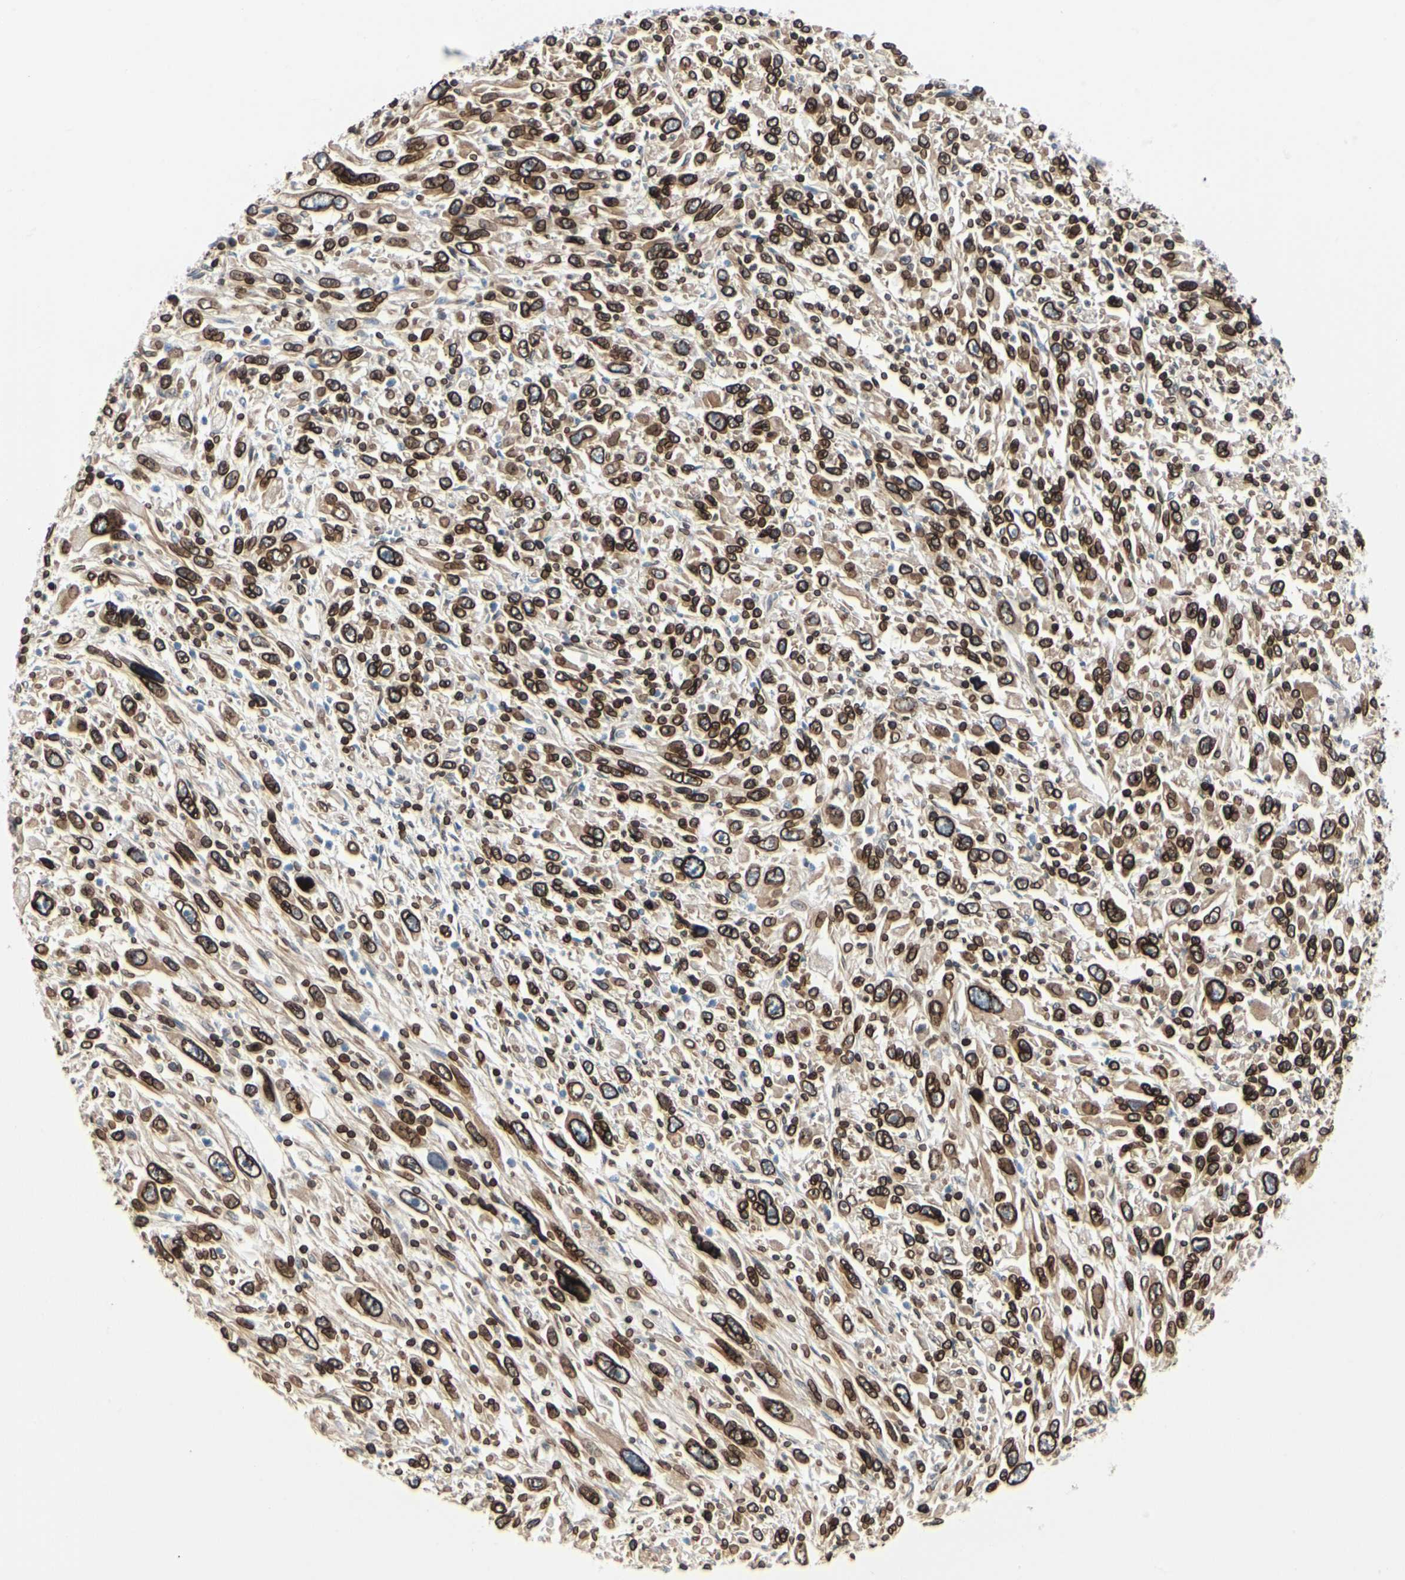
{"staining": {"intensity": "strong", "quantity": ">75%", "location": "cytoplasmic/membranous,nuclear"}, "tissue": "melanoma", "cell_type": "Tumor cells", "image_type": "cancer", "snomed": [{"axis": "morphology", "description": "Malignant melanoma, Metastatic site"}, {"axis": "topography", "description": "Skin"}], "caption": "A micrograph of human melanoma stained for a protein exhibits strong cytoplasmic/membranous and nuclear brown staining in tumor cells.", "gene": "TMPO", "patient": {"sex": "female", "age": 56}}